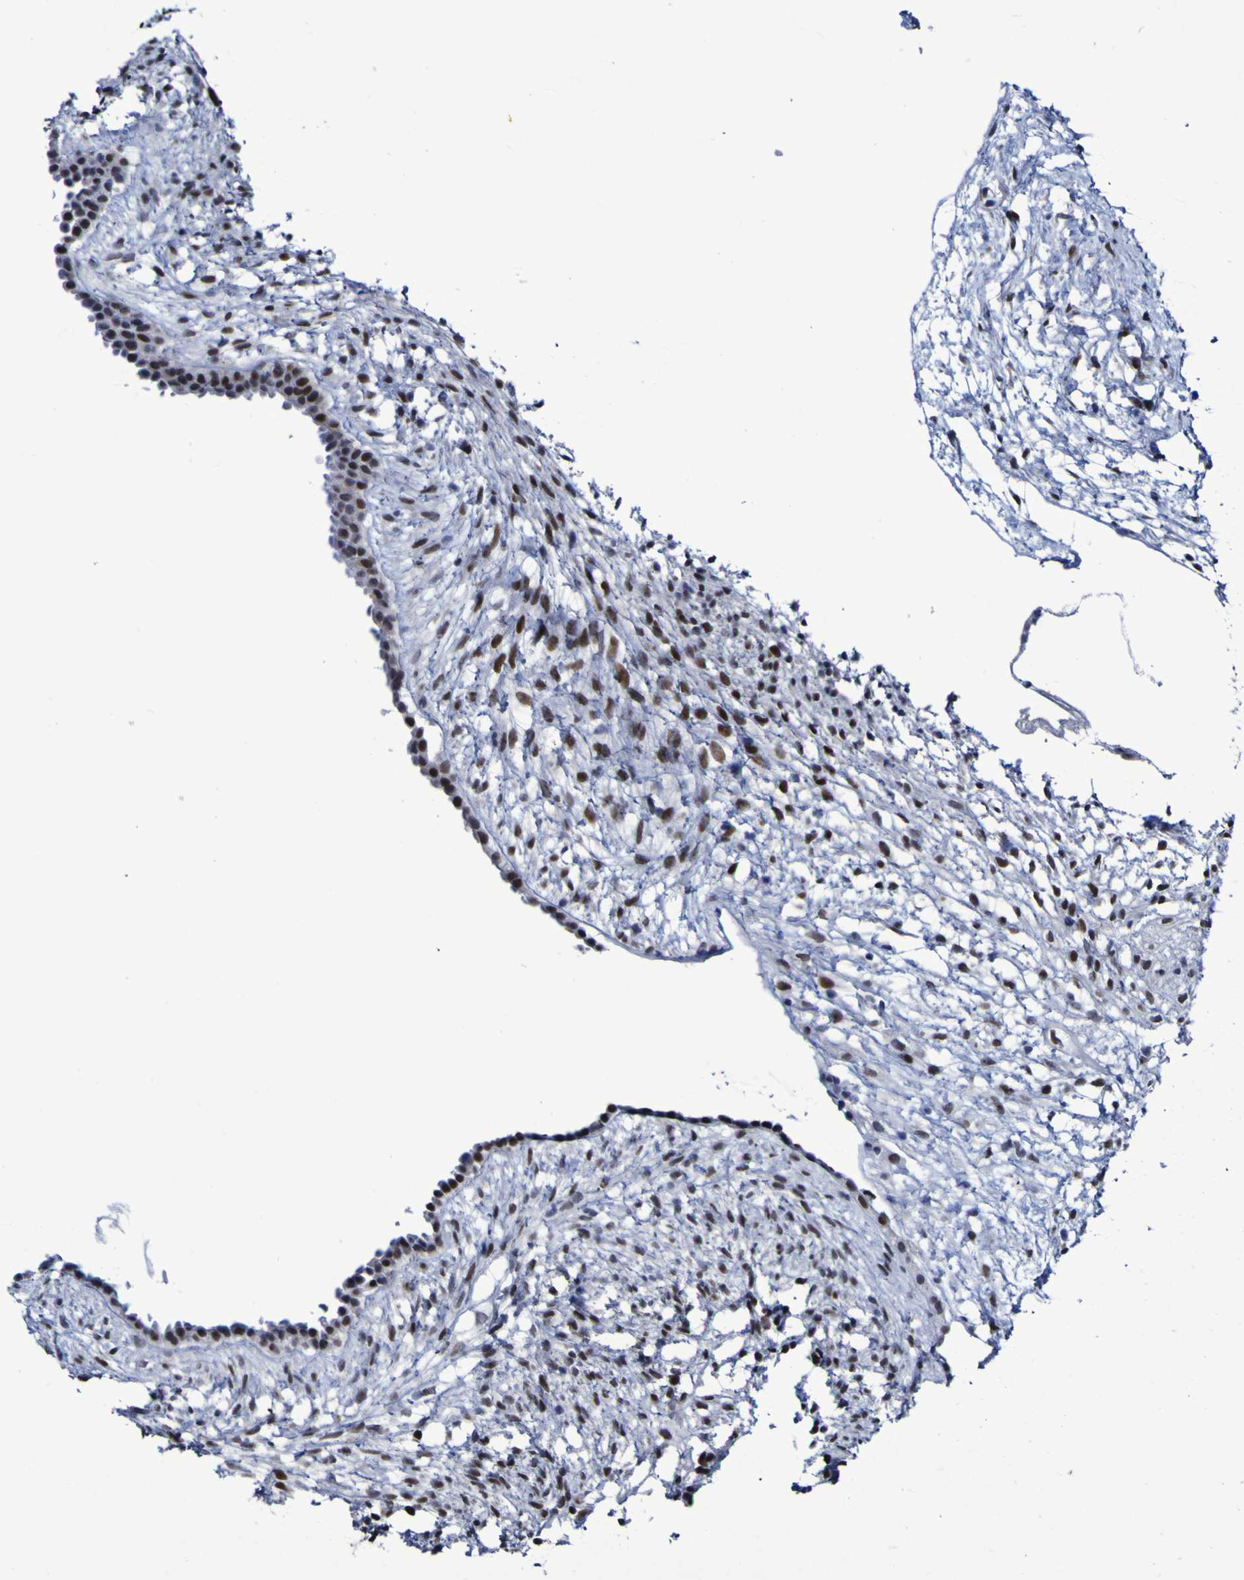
{"staining": {"intensity": "moderate", "quantity": "<25%", "location": "nuclear"}, "tissue": "ovary", "cell_type": "Ovarian stroma cells", "image_type": "normal", "snomed": [{"axis": "morphology", "description": "Normal tissue, NOS"}, {"axis": "morphology", "description": "Cyst, NOS"}, {"axis": "topography", "description": "Ovary"}], "caption": "A histopathology image of human ovary stained for a protein exhibits moderate nuclear brown staining in ovarian stroma cells.", "gene": "MBD3", "patient": {"sex": "female", "age": 18}}